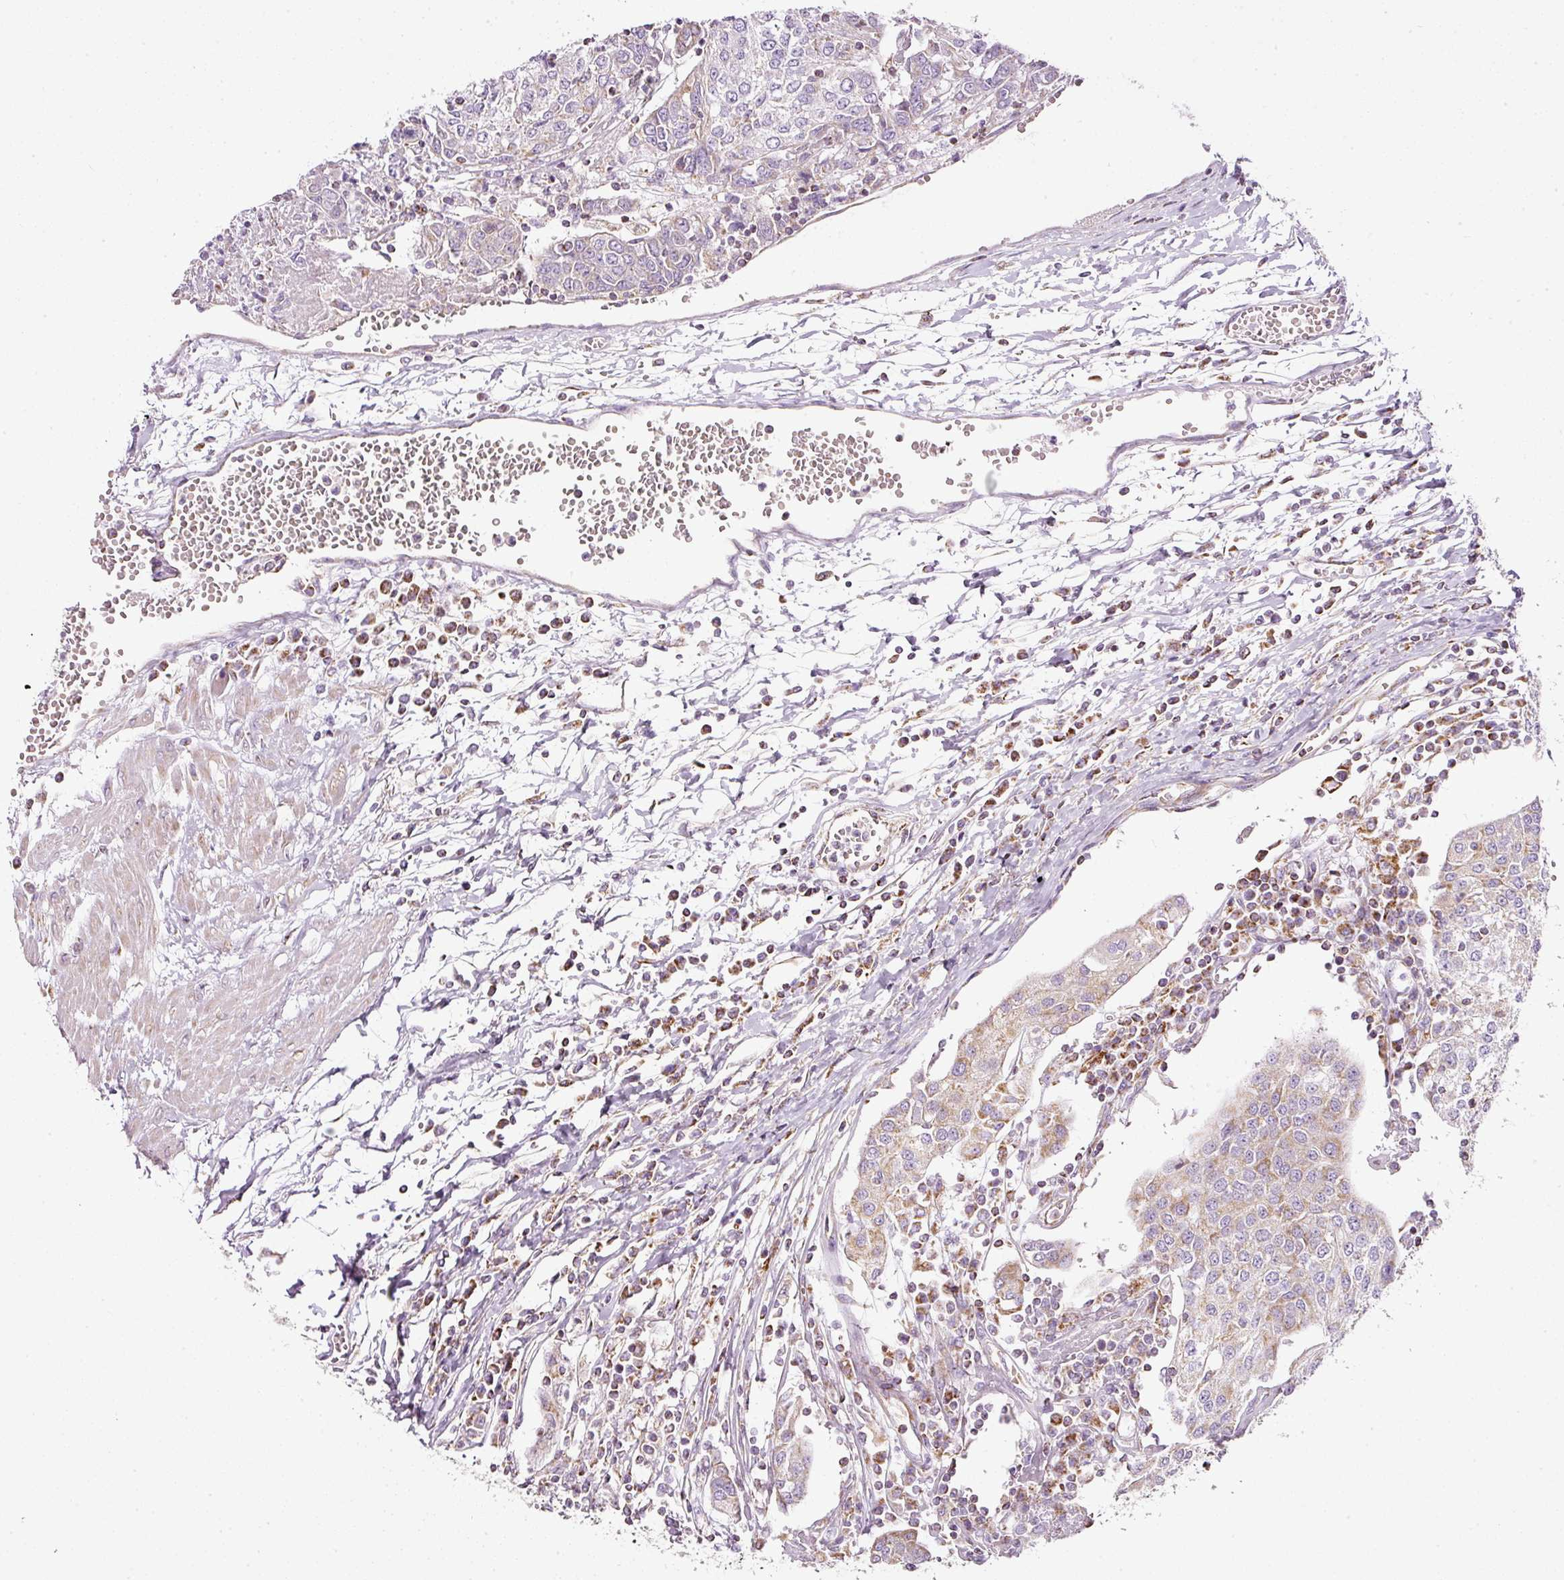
{"staining": {"intensity": "weak", "quantity": "<25%", "location": "cytoplasmic/membranous"}, "tissue": "urothelial cancer", "cell_type": "Tumor cells", "image_type": "cancer", "snomed": [{"axis": "morphology", "description": "Urothelial carcinoma, High grade"}, {"axis": "topography", "description": "Urinary bladder"}], "caption": "This photomicrograph is of high-grade urothelial carcinoma stained with immunohistochemistry to label a protein in brown with the nuclei are counter-stained blue. There is no positivity in tumor cells. (Immunohistochemistry (ihc), brightfield microscopy, high magnification).", "gene": "SDHA", "patient": {"sex": "female", "age": 85}}